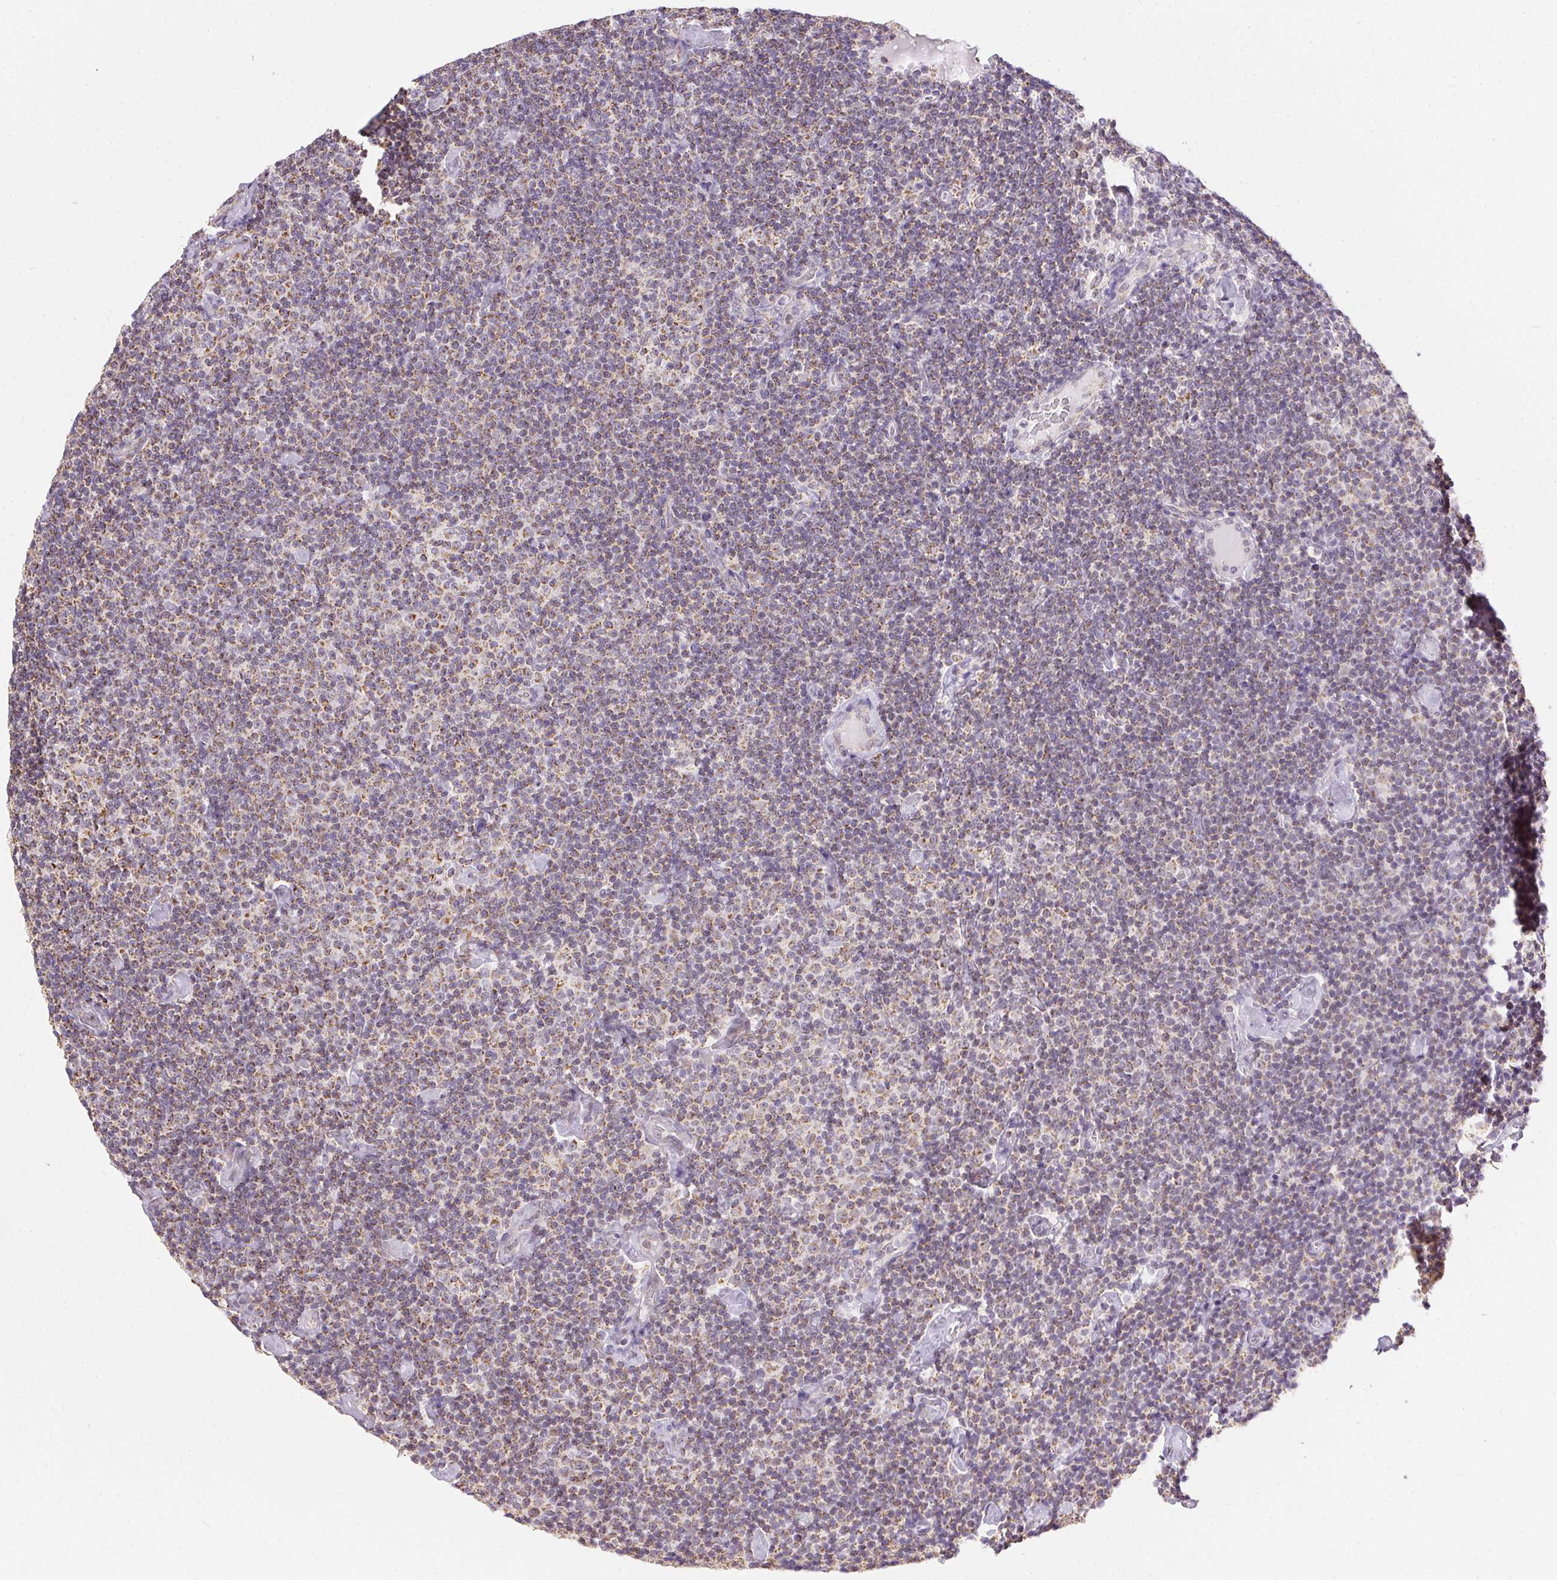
{"staining": {"intensity": "moderate", "quantity": "25%-75%", "location": "cytoplasmic/membranous"}, "tissue": "lymphoma", "cell_type": "Tumor cells", "image_type": "cancer", "snomed": [{"axis": "morphology", "description": "Malignant lymphoma, non-Hodgkin's type, Low grade"}, {"axis": "topography", "description": "Lymph node"}], "caption": "The micrograph exhibits immunohistochemical staining of low-grade malignant lymphoma, non-Hodgkin's type. There is moderate cytoplasmic/membranous staining is present in about 25%-75% of tumor cells.", "gene": "MAPK11", "patient": {"sex": "male", "age": 81}}